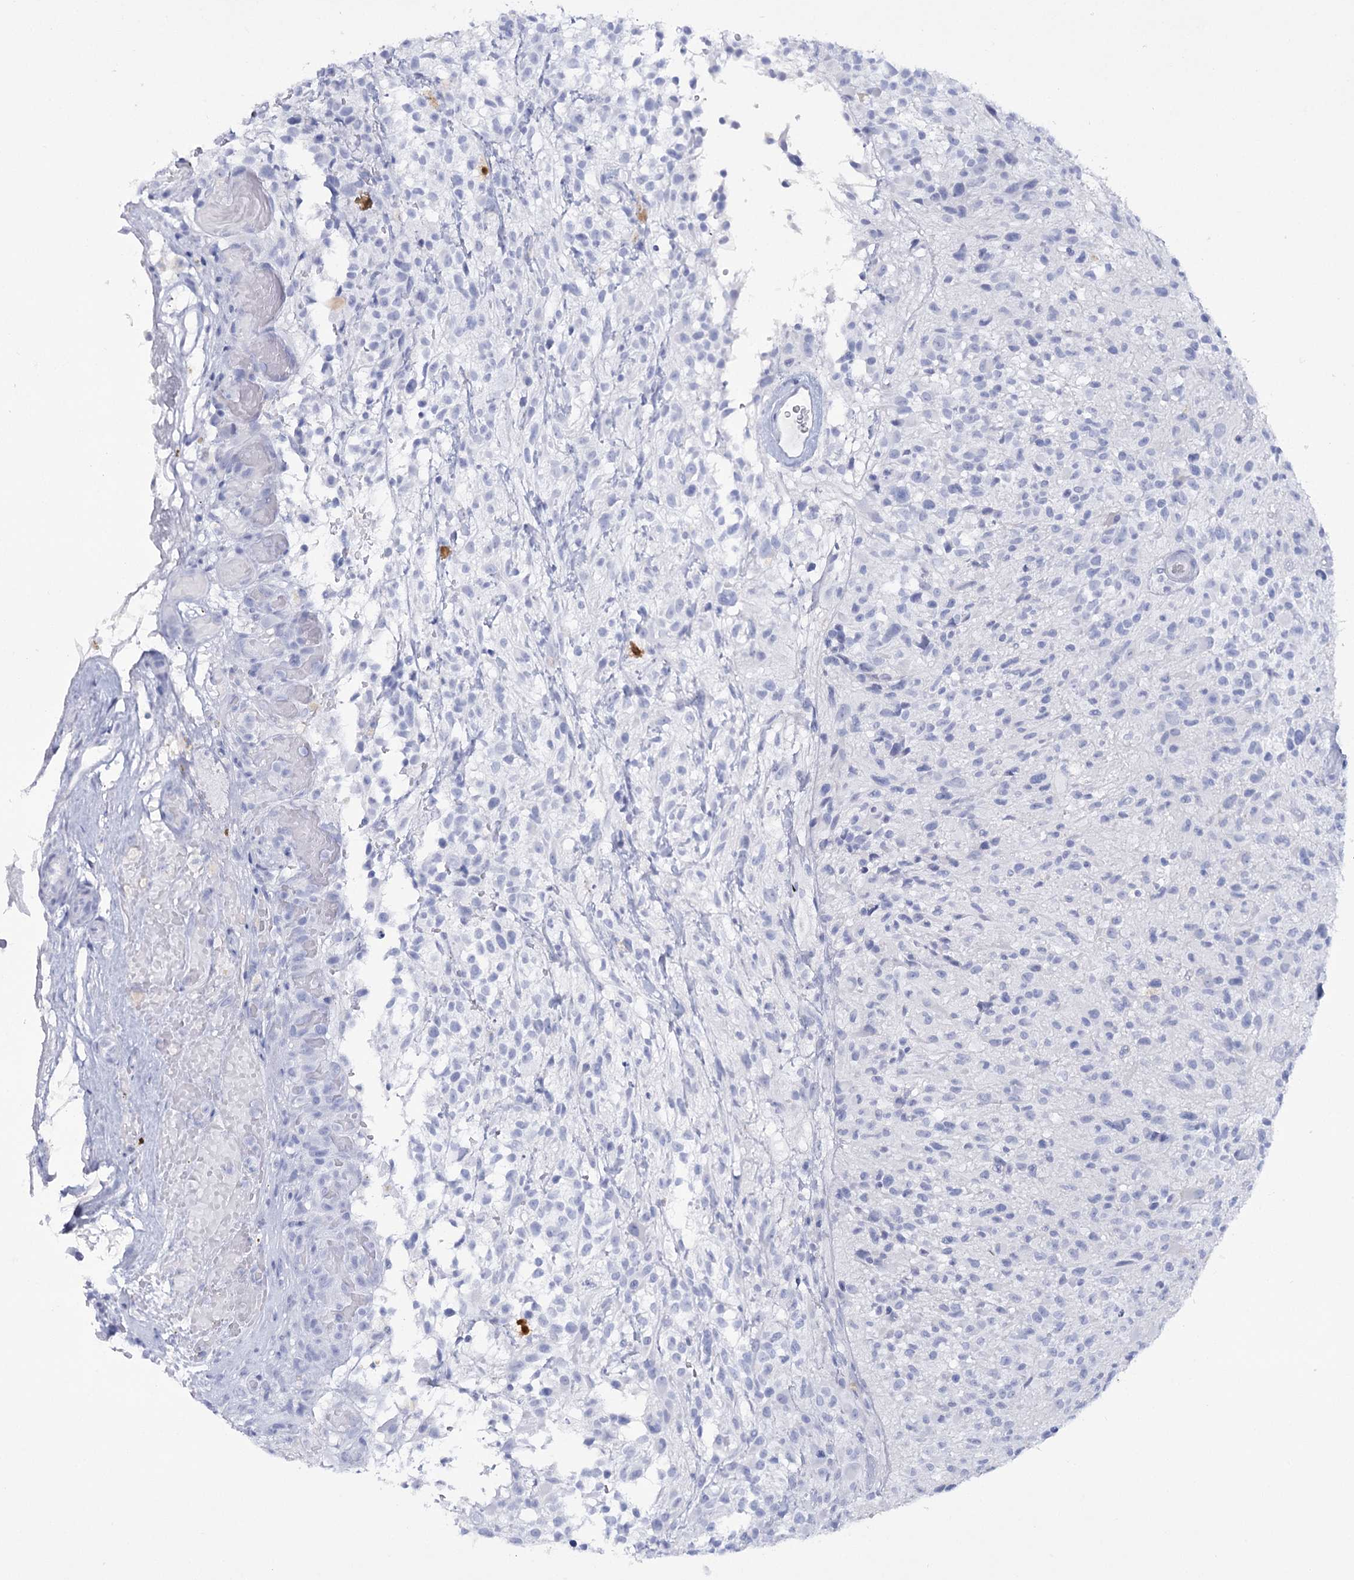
{"staining": {"intensity": "negative", "quantity": "none", "location": "none"}, "tissue": "glioma", "cell_type": "Tumor cells", "image_type": "cancer", "snomed": [{"axis": "morphology", "description": "Glioma, malignant, High grade"}, {"axis": "morphology", "description": "Glioblastoma, NOS"}, {"axis": "topography", "description": "Brain"}], "caption": "A high-resolution histopathology image shows IHC staining of glioma, which displays no significant positivity in tumor cells.", "gene": "RNF186", "patient": {"sex": "male", "age": 60}}